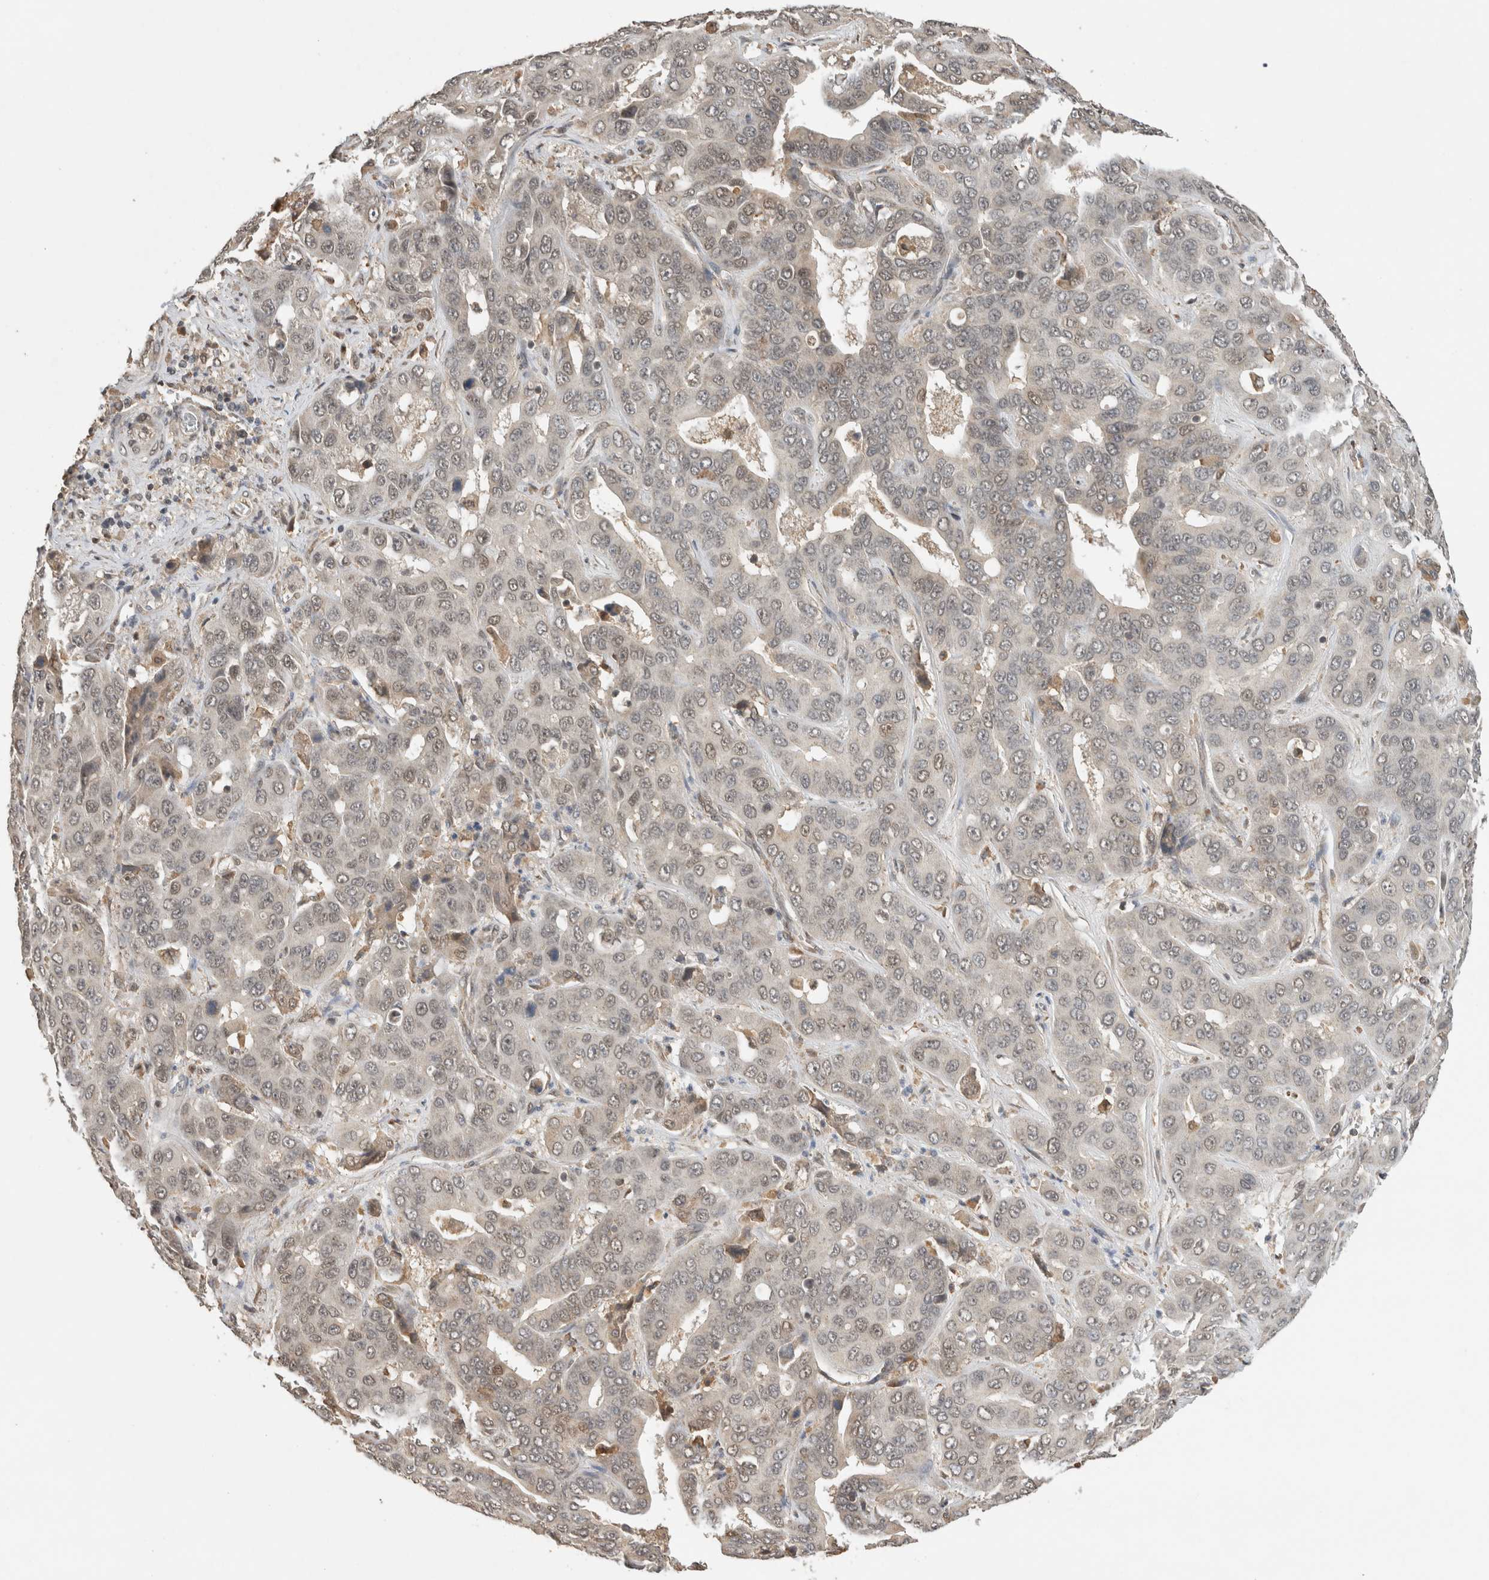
{"staining": {"intensity": "weak", "quantity": "<25%", "location": "nuclear"}, "tissue": "liver cancer", "cell_type": "Tumor cells", "image_type": "cancer", "snomed": [{"axis": "morphology", "description": "Cholangiocarcinoma"}, {"axis": "topography", "description": "Liver"}], "caption": "High magnification brightfield microscopy of liver cholangiocarcinoma stained with DAB (3,3'-diaminobenzidine) (brown) and counterstained with hematoxylin (blue): tumor cells show no significant expression.", "gene": "C1orf21", "patient": {"sex": "female", "age": 52}}